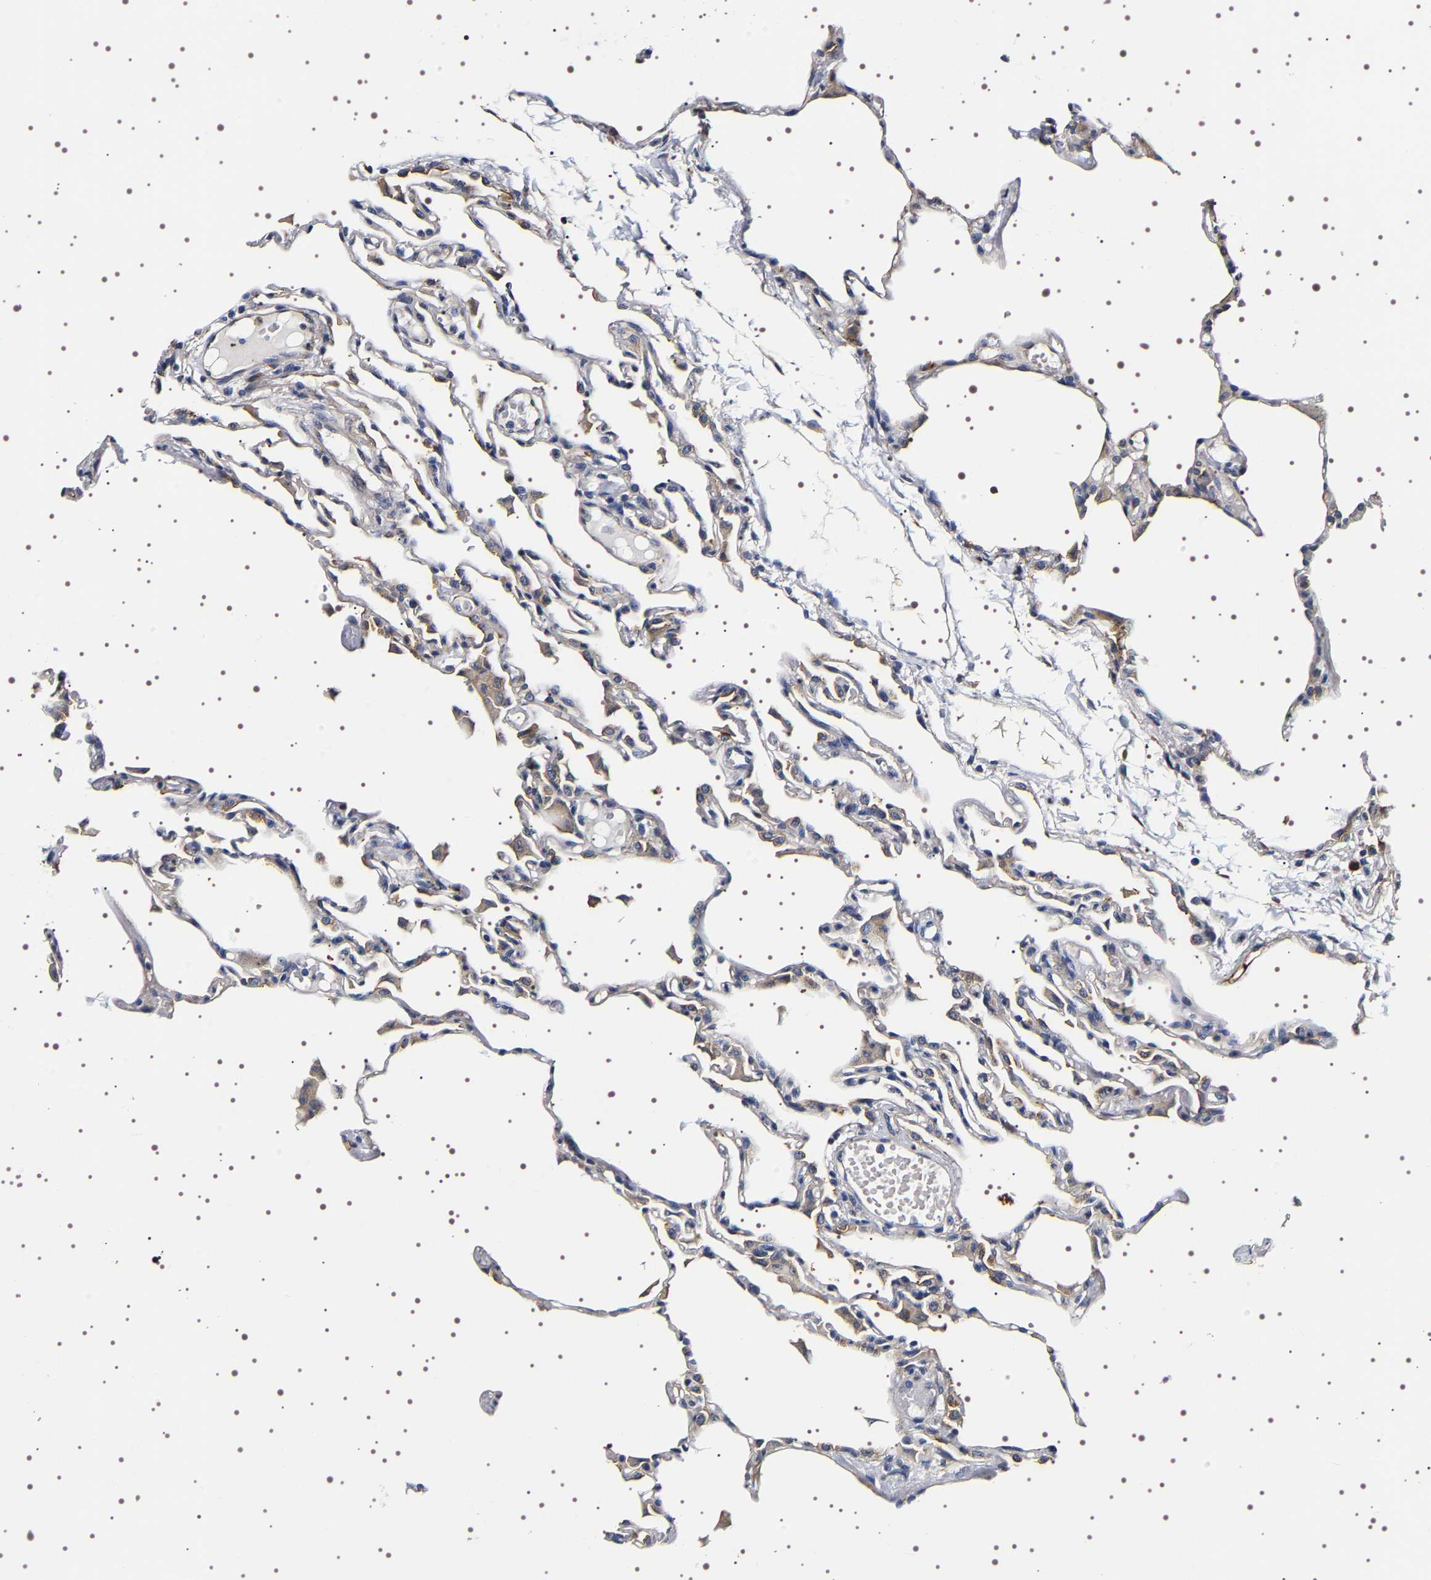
{"staining": {"intensity": "weak", "quantity": "25%-75%", "location": "cytoplasmic/membranous"}, "tissue": "lung", "cell_type": "Alveolar cells", "image_type": "normal", "snomed": [{"axis": "morphology", "description": "Normal tissue, NOS"}, {"axis": "topography", "description": "Lung"}], "caption": "A low amount of weak cytoplasmic/membranous staining is appreciated in approximately 25%-75% of alveolar cells in benign lung. Ihc stains the protein in brown and the nuclei are stained blue.", "gene": "ALPL", "patient": {"sex": "female", "age": 49}}